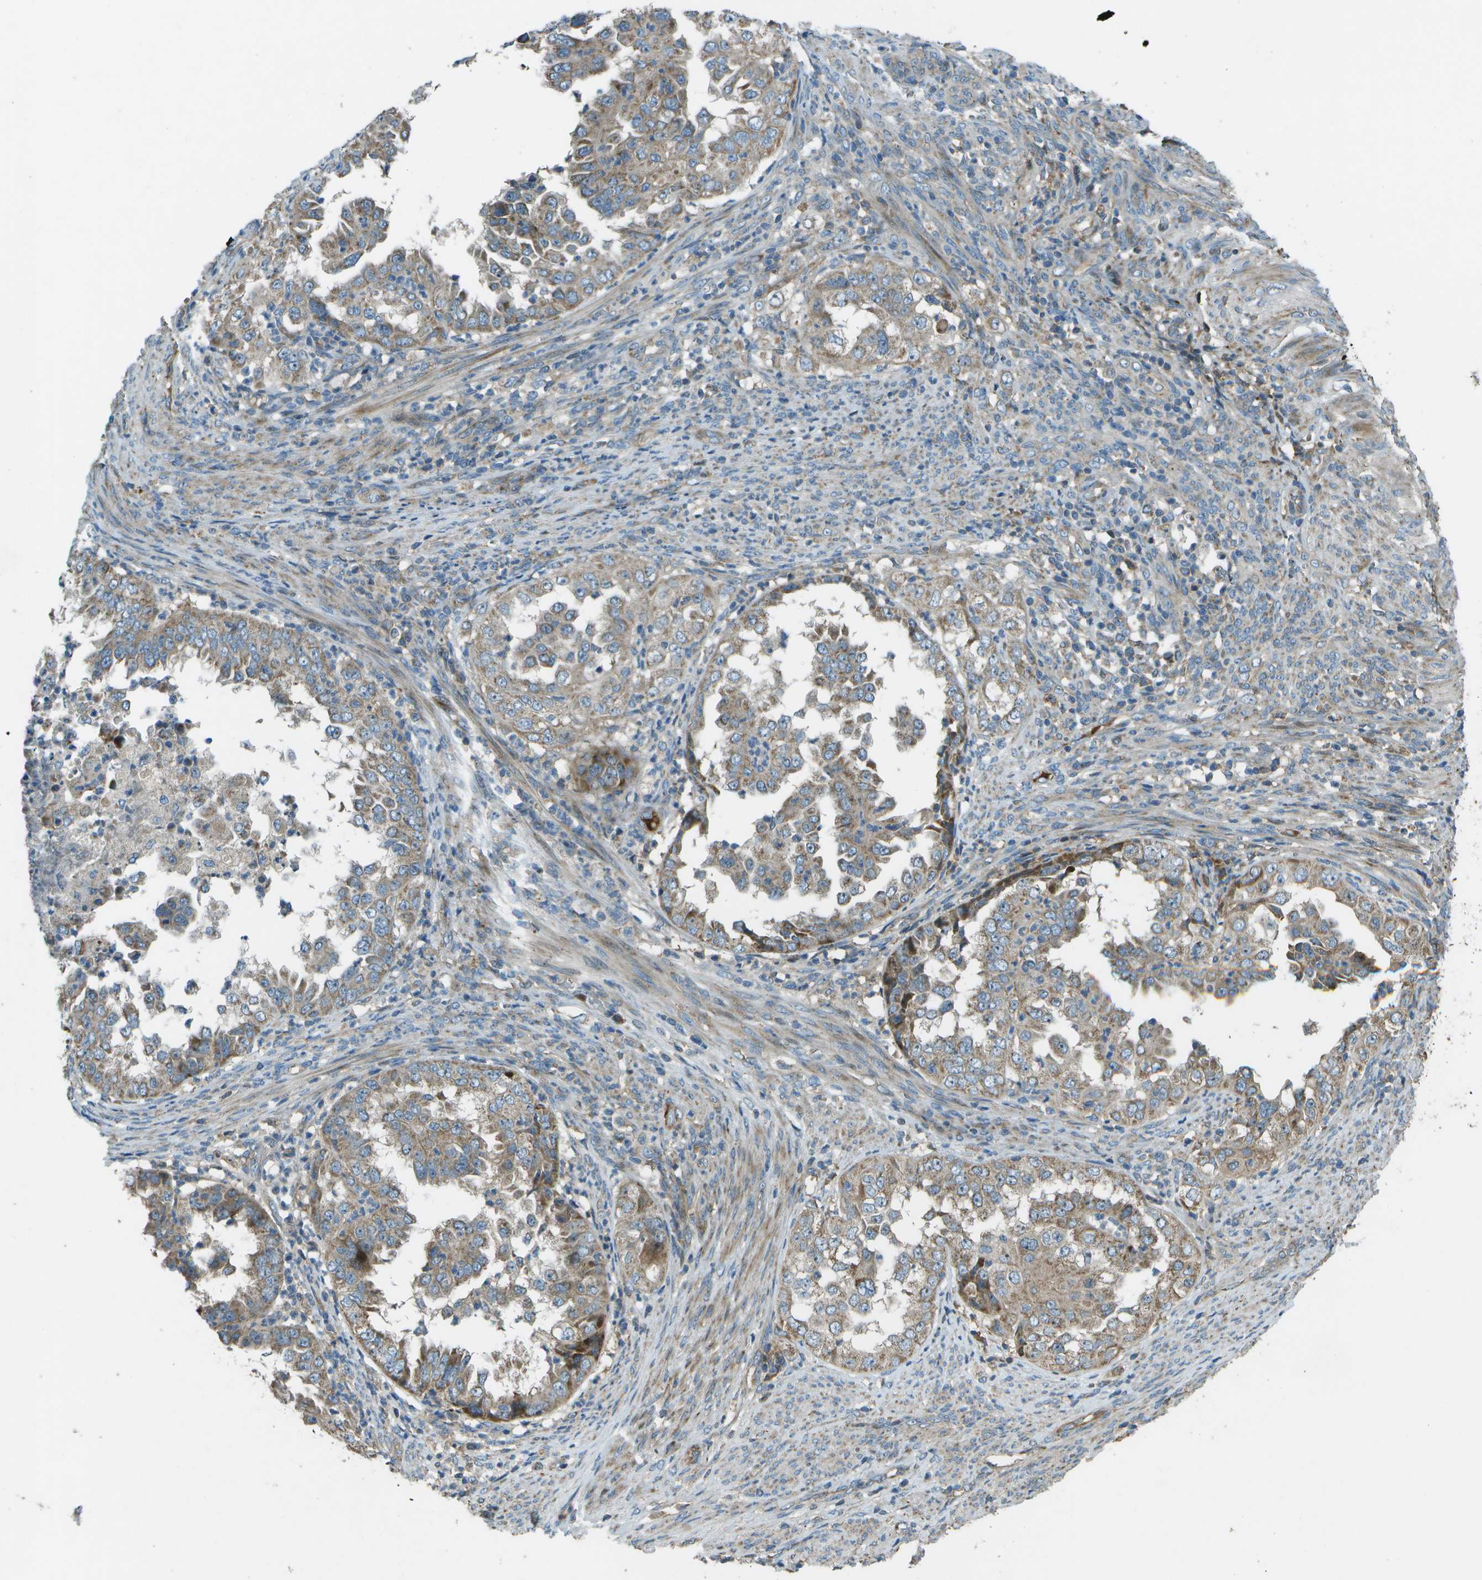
{"staining": {"intensity": "weak", "quantity": ">75%", "location": "cytoplasmic/membranous"}, "tissue": "endometrial cancer", "cell_type": "Tumor cells", "image_type": "cancer", "snomed": [{"axis": "morphology", "description": "Adenocarcinoma, NOS"}, {"axis": "topography", "description": "Endometrium"}], "caption": "Immunohistochemical staining of human endometrial adenocarcinoma displays low levels of weak cytoplasmic/membranous staining in about >75% of tumor cells.", "gene": "PXYLP1", "patient": {"sex": "female", "age": 85}}